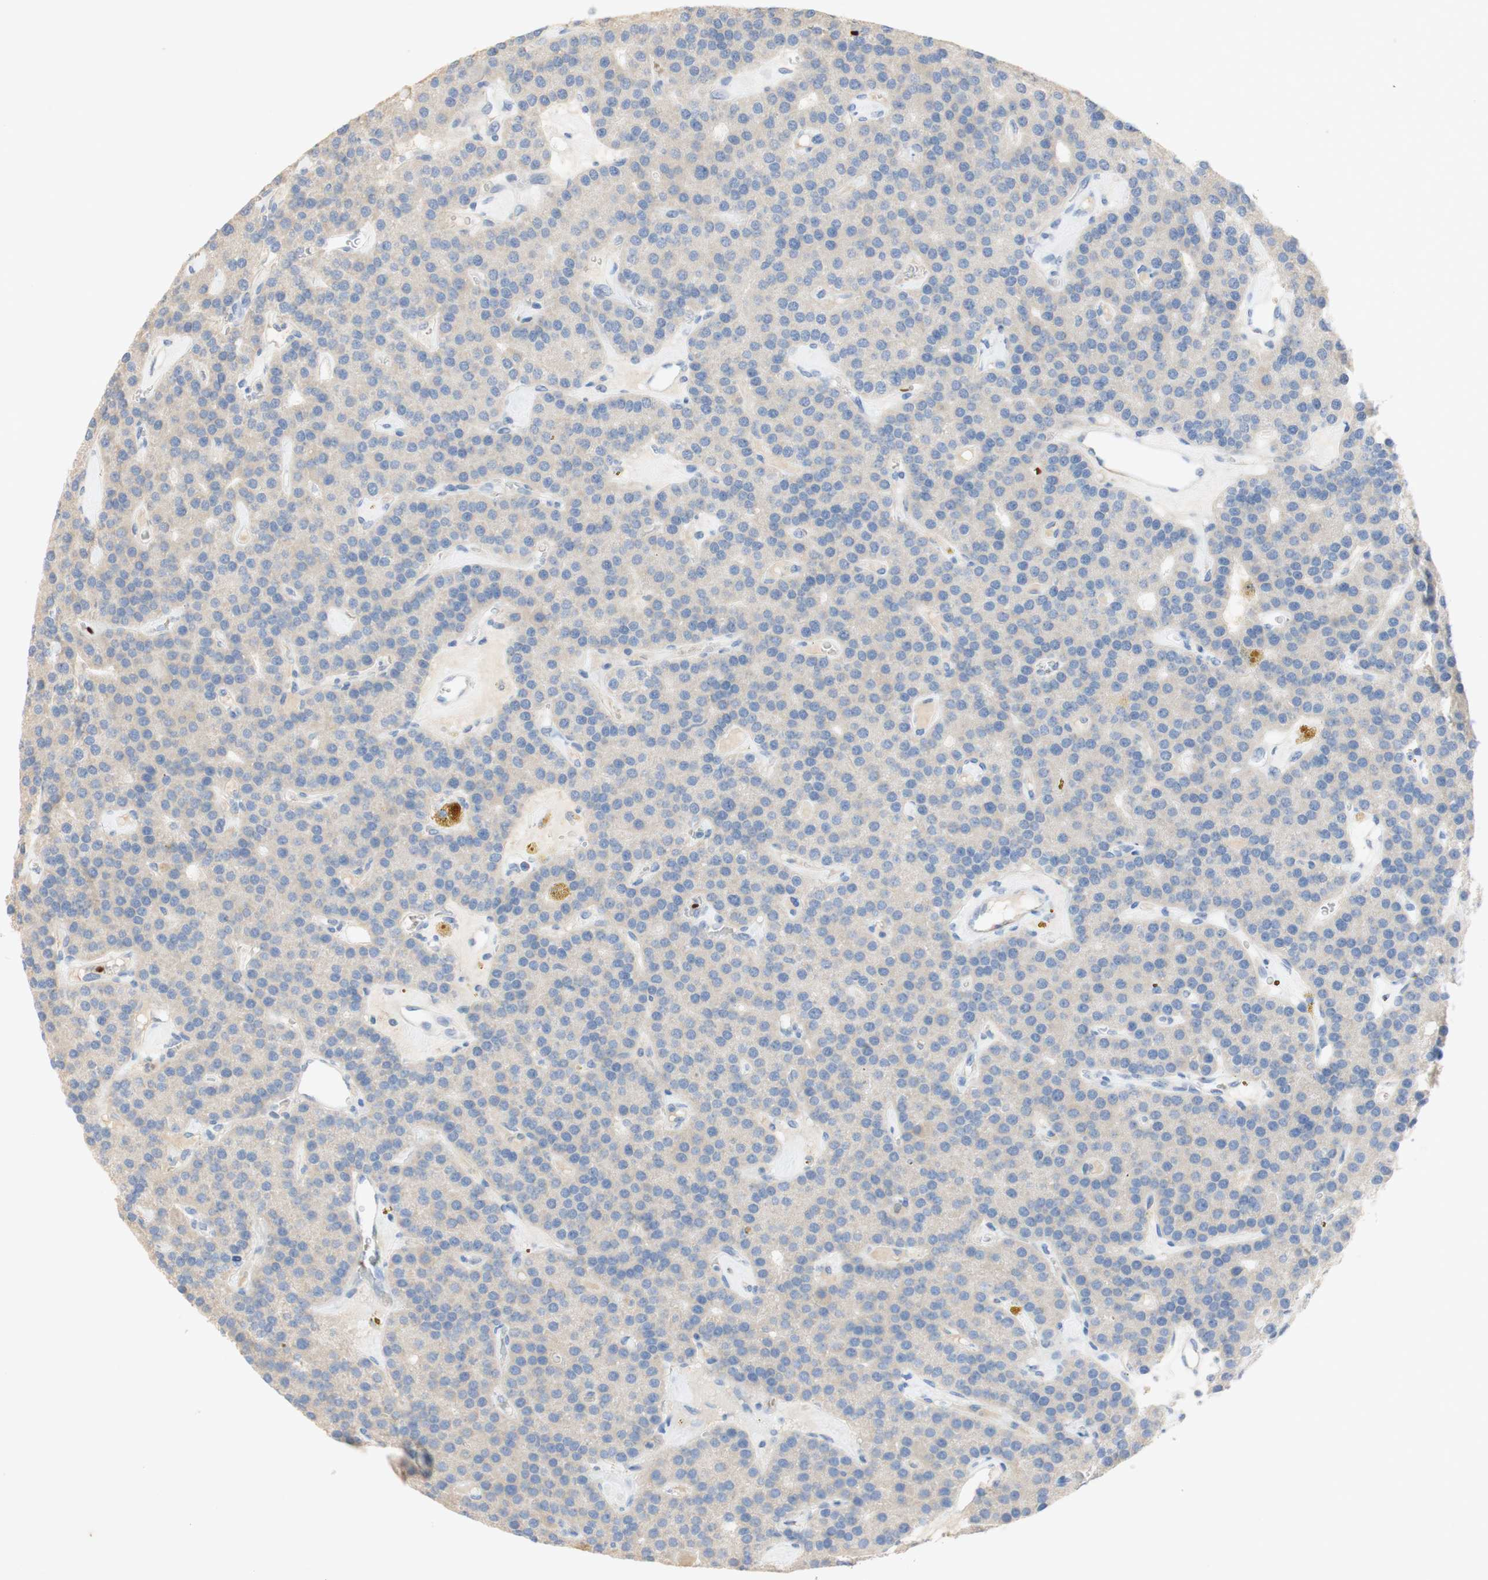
{"staining": {"intensity": "negative", "quantity": "none", "location": "none"}, "tissue": "parathyroid gland", "cell_type": "Glandular cells", "image_type": "normal", "snomed": [{"axis": "morphology", "description": "Normal tissue, NOS"}, {"axis": "morphology", "description": "Adenoma, NOS"}, {"axis": "topography", "description": "Parathyroid gland"}], "caption": "Immunohistochemistry of benign human parathyroid gland shows no expression in glandular cells.", "gene": "EPO", "patient": {"sex": "female", "age": 86}}